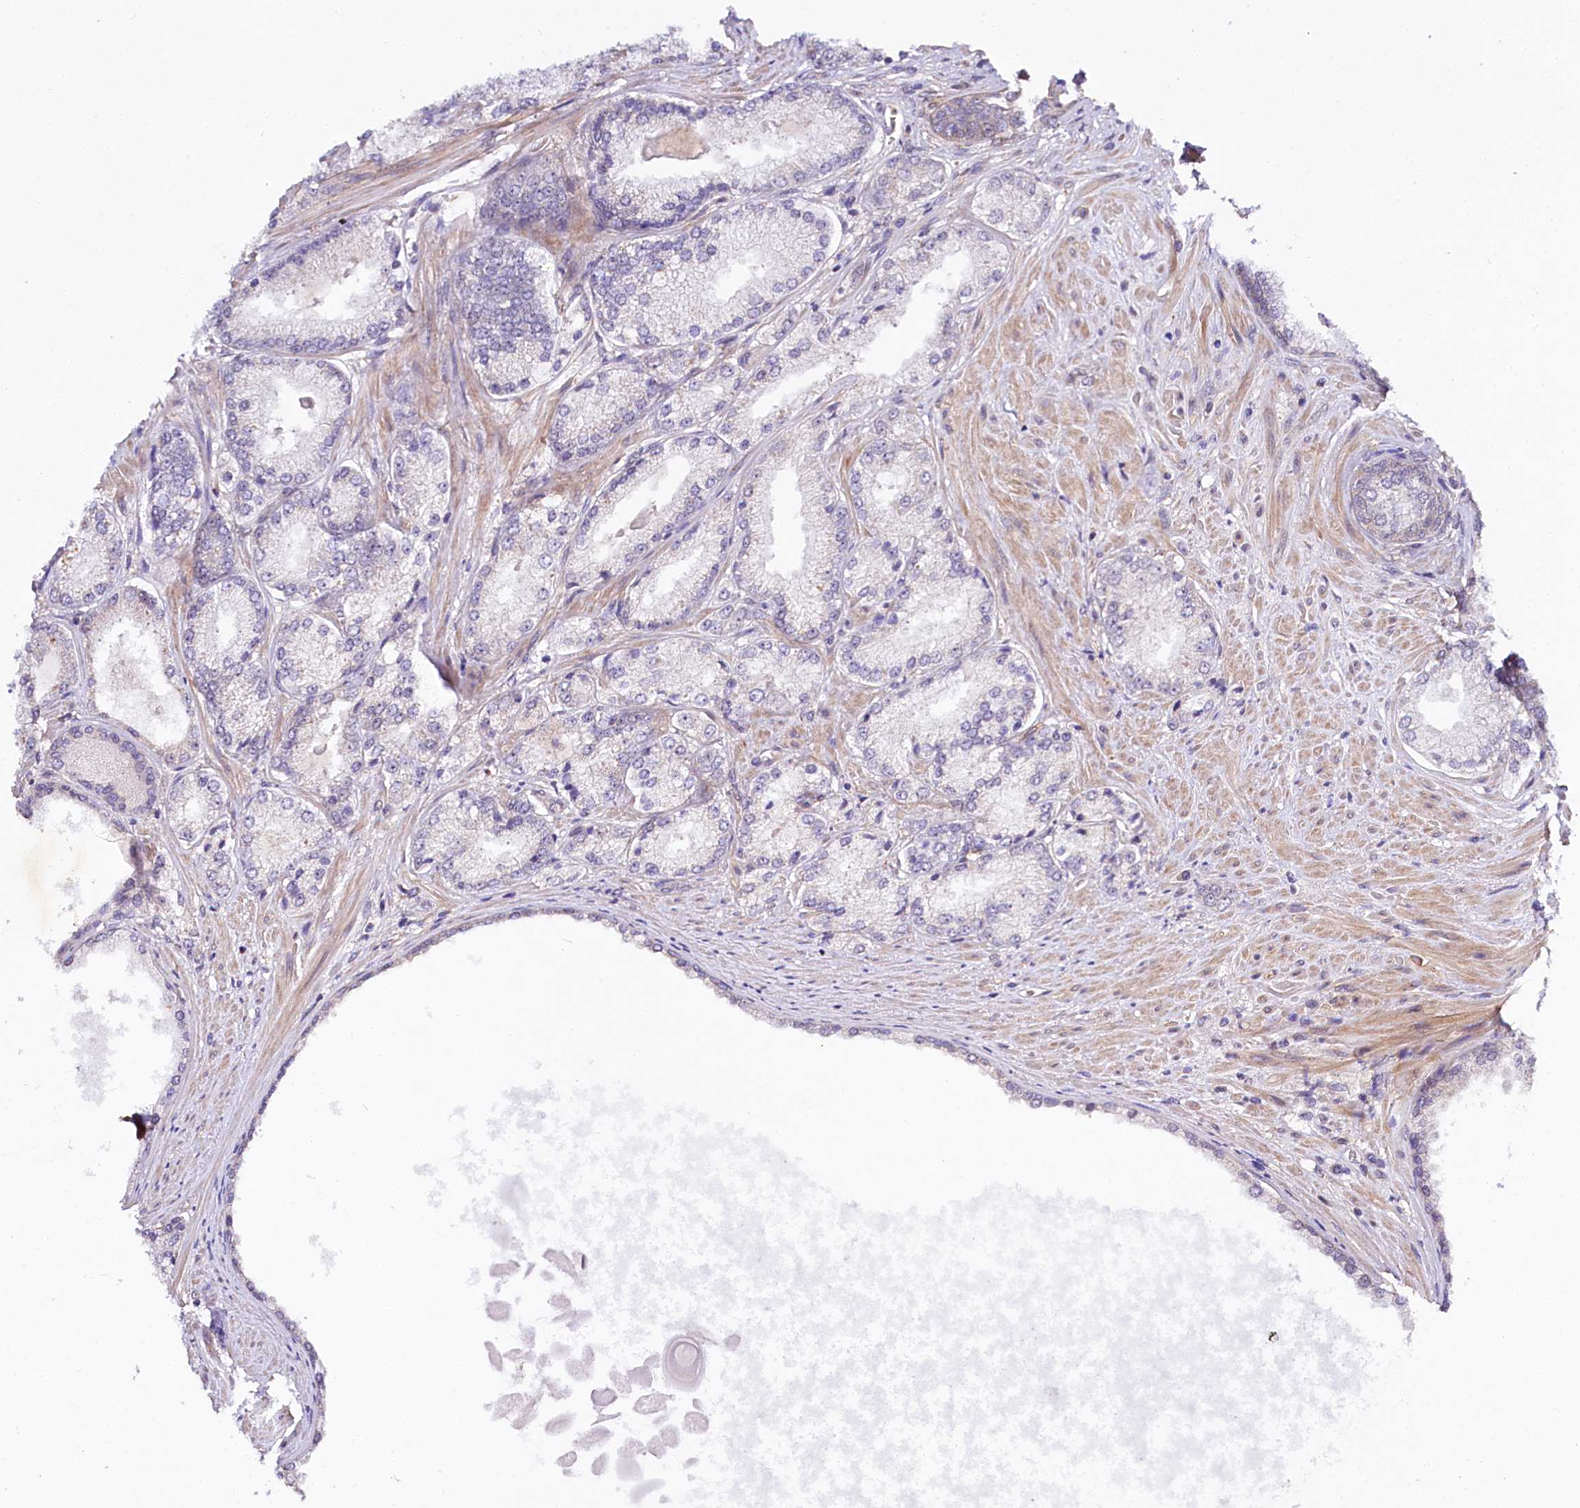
{"staining": {"intensity": "negative", "quantity": "none", "location": "none"}, "tissue": "prostate cancer", "cell_type": "Tumor cells", "image_type": "cancer", "snomed": [{"axis": "morphology", "description": "Adenocarcinoma, High grade"}, {"axis": "topography", "description": "Prostate"}], "caption": "Tumor cells are negative for protein expression in human adenocarcinoma (high-grade) (prostate). (DAB (3,3'-diaminobenzidine) immunohistochemistry (IHC), high magnification).", "gene": "PHLDB1", "patient": {"sex": "male", "age": 66}}